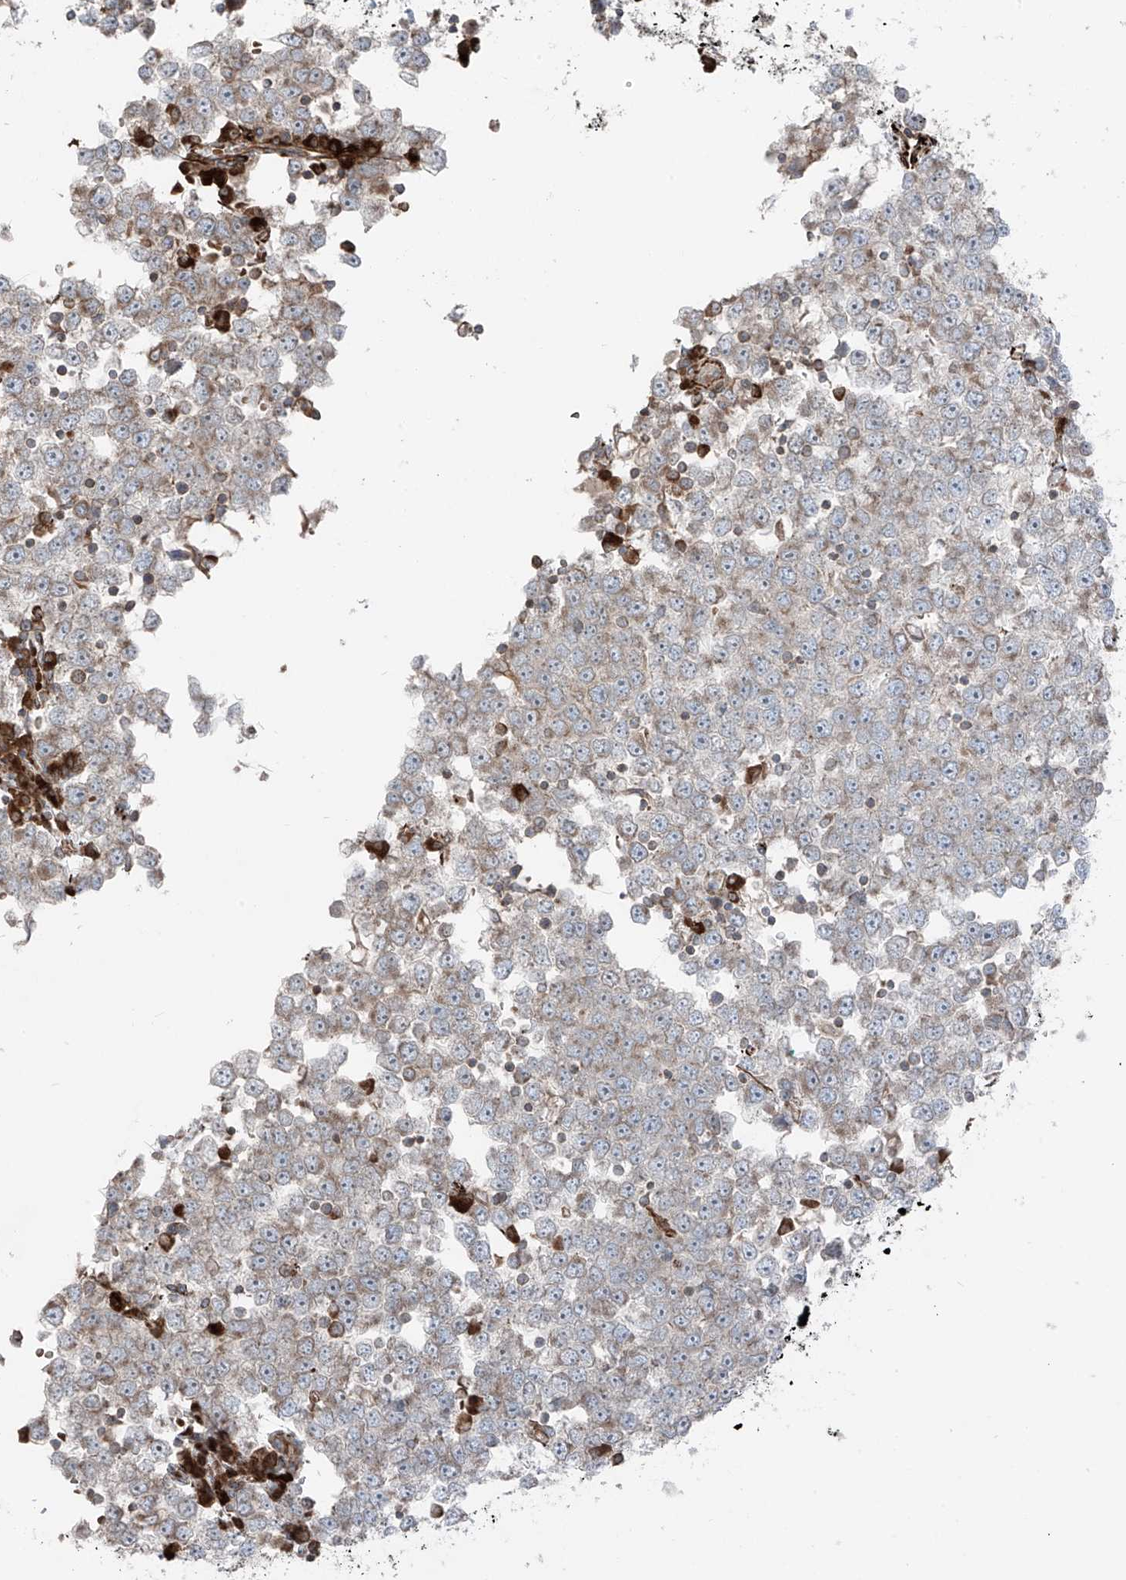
{"staining": {"intensity": "weak", "quantity": "25%-75%", "location": "cytoplasmic/membranous"}, "tissue": "testis cancer", "cell_type": "Tumor cells", "image_type": "cancer", "snomed": [{"axis": "morphology", "description": "Seminoma, NOS"}, {"axis": "topography", "description": "Testis"}], "caption": "Testis seminoma stained with immunohistochemistry displays weak cytoplasmic/membranous staining in about 25%-75% of tumor cells.", "gene": "ERLEC1", "patient": {"sex": "male", "age": 65}}